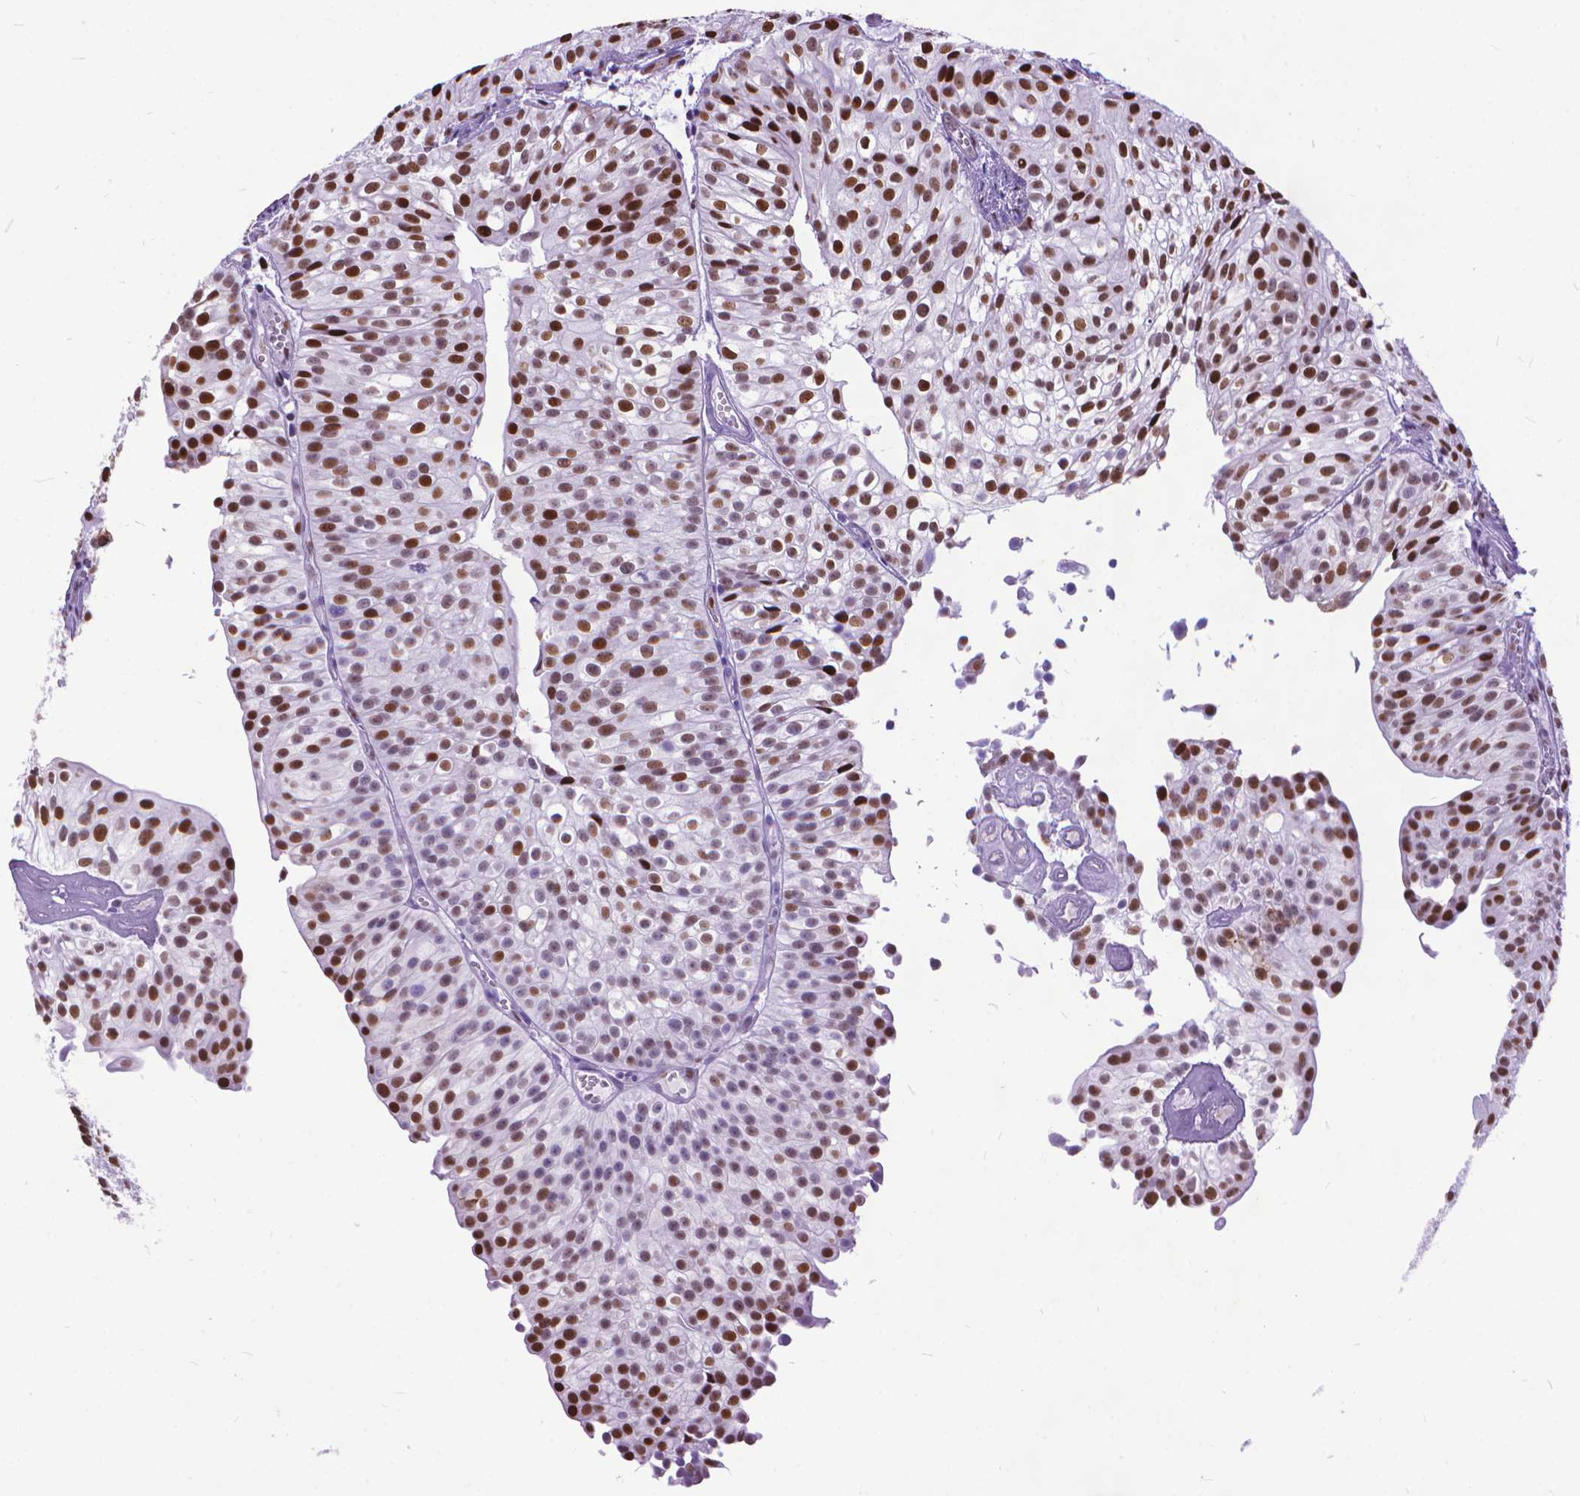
{"staining": {"intensity": "strong", "quantity": ">75%", "location": "nuclear"}, "tissue": "urothelial cancer", "cell_type": "Tumor cells", "image_type": "cancer", "snomed": [{"axis": "morphology", "description": "Urothelial carcinoma, Low grade"}, {"axis": "topography", "description": "Urinary bladder"}], "caption": "Low-grade urothelial carcinoma was stained to show a protein in brown. There is high levels of strong nuclear staining in approximately >75% of tumor cells. (Stains: DAB (3,3'-diaminobenzidine) in brown, nuclei in blue, Microscopy: brightfield microscopy at high magnification).", "gene": "POLE4", "patient": {"sex": "male", "age": 70}}